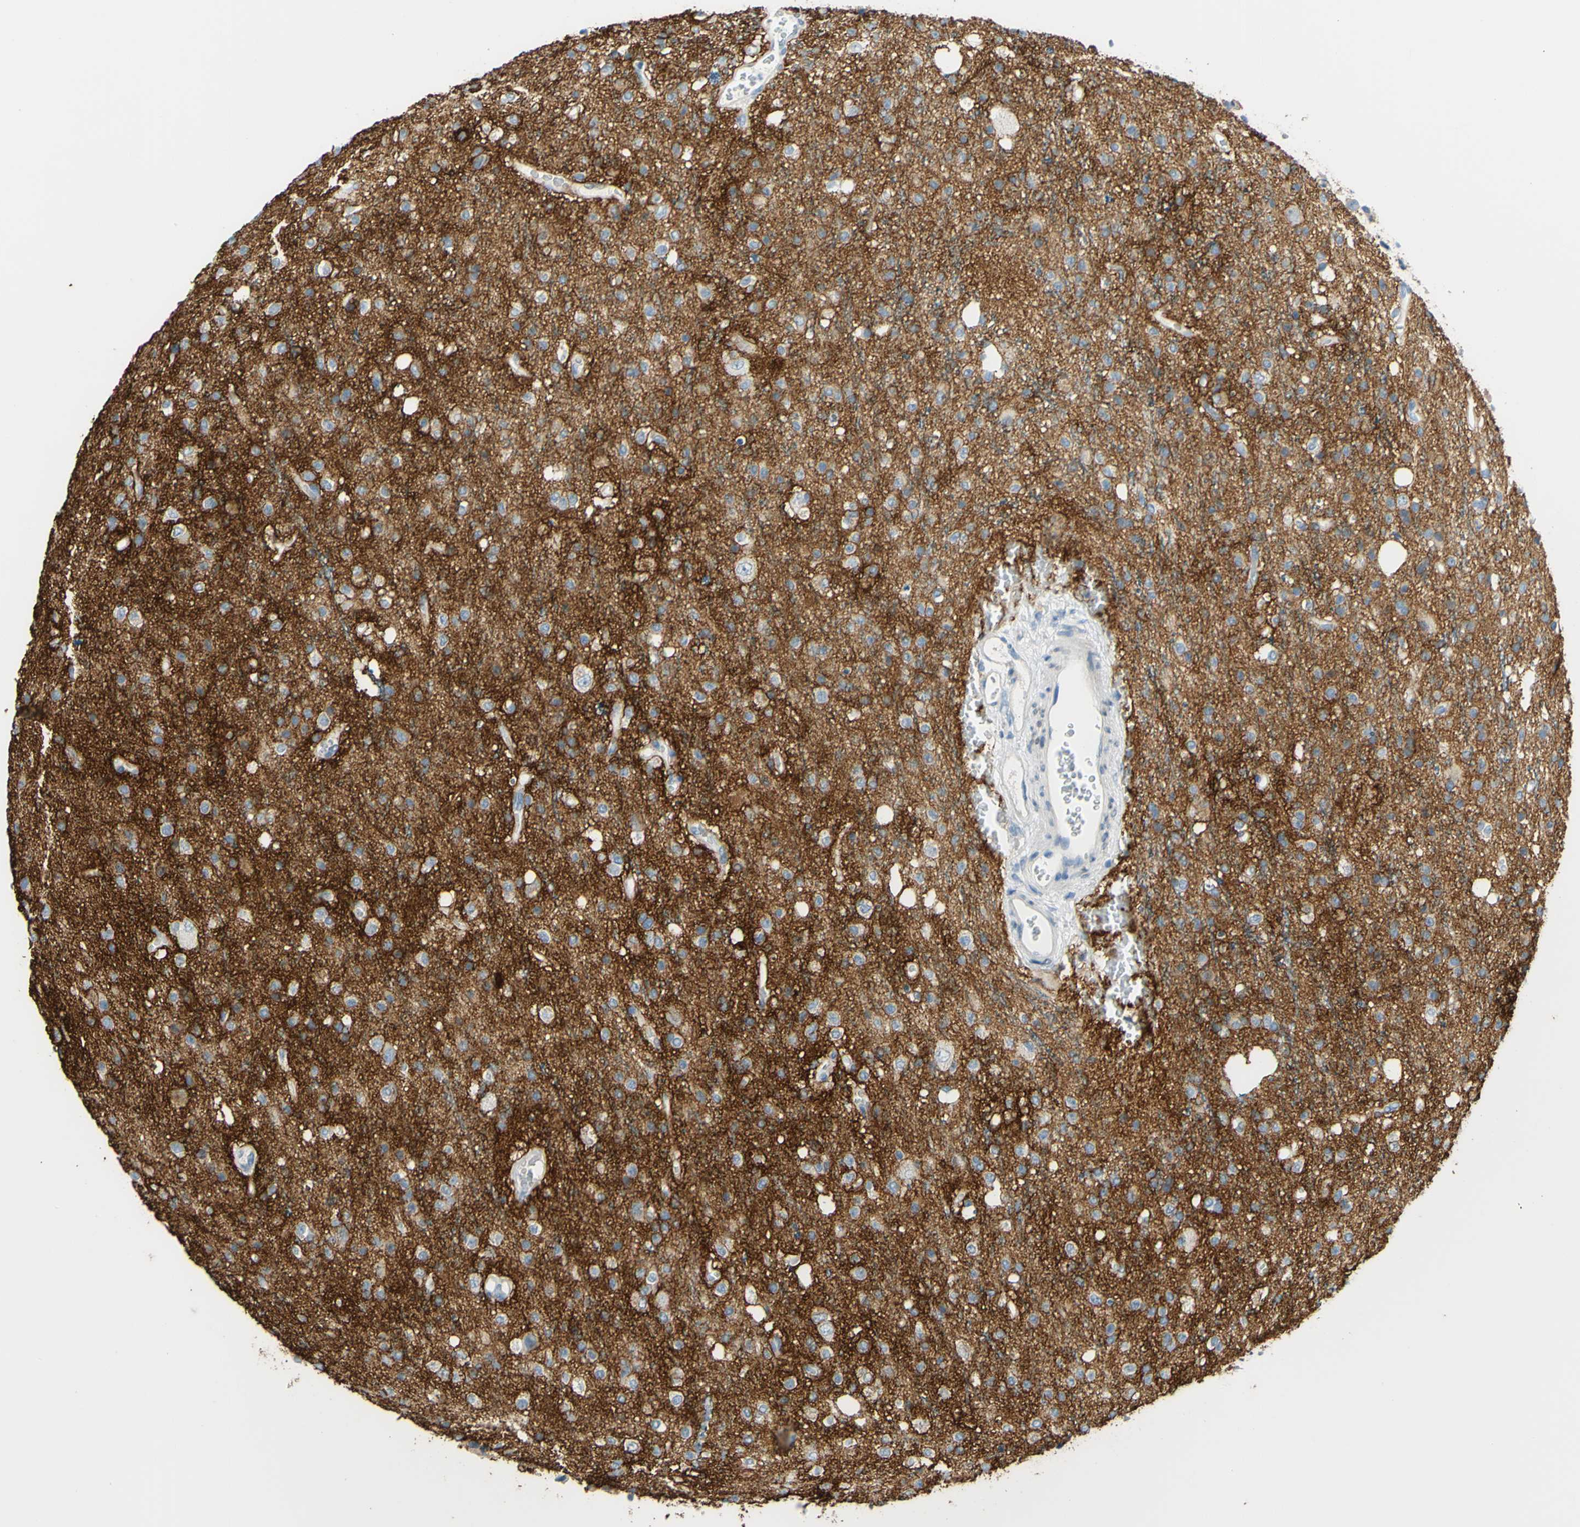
{"staining": {"intensity": "negative", "quantity": "none", "location": "none"}, "tissue": "glioma", "cell_type": "Tumor cells", "image_type": "cancer", "snomed": [{"axis": "morphology", "description": "Glioma, malignant, High grade"}, {"axis": "topography", "description": "Brain"}], "caption": "Tumor cells are negative for brown protein staining in glioma. Nuclei are stained in blue.", "gene": "SLC1A2", "patient": {"sex": "male", "age": 47}}